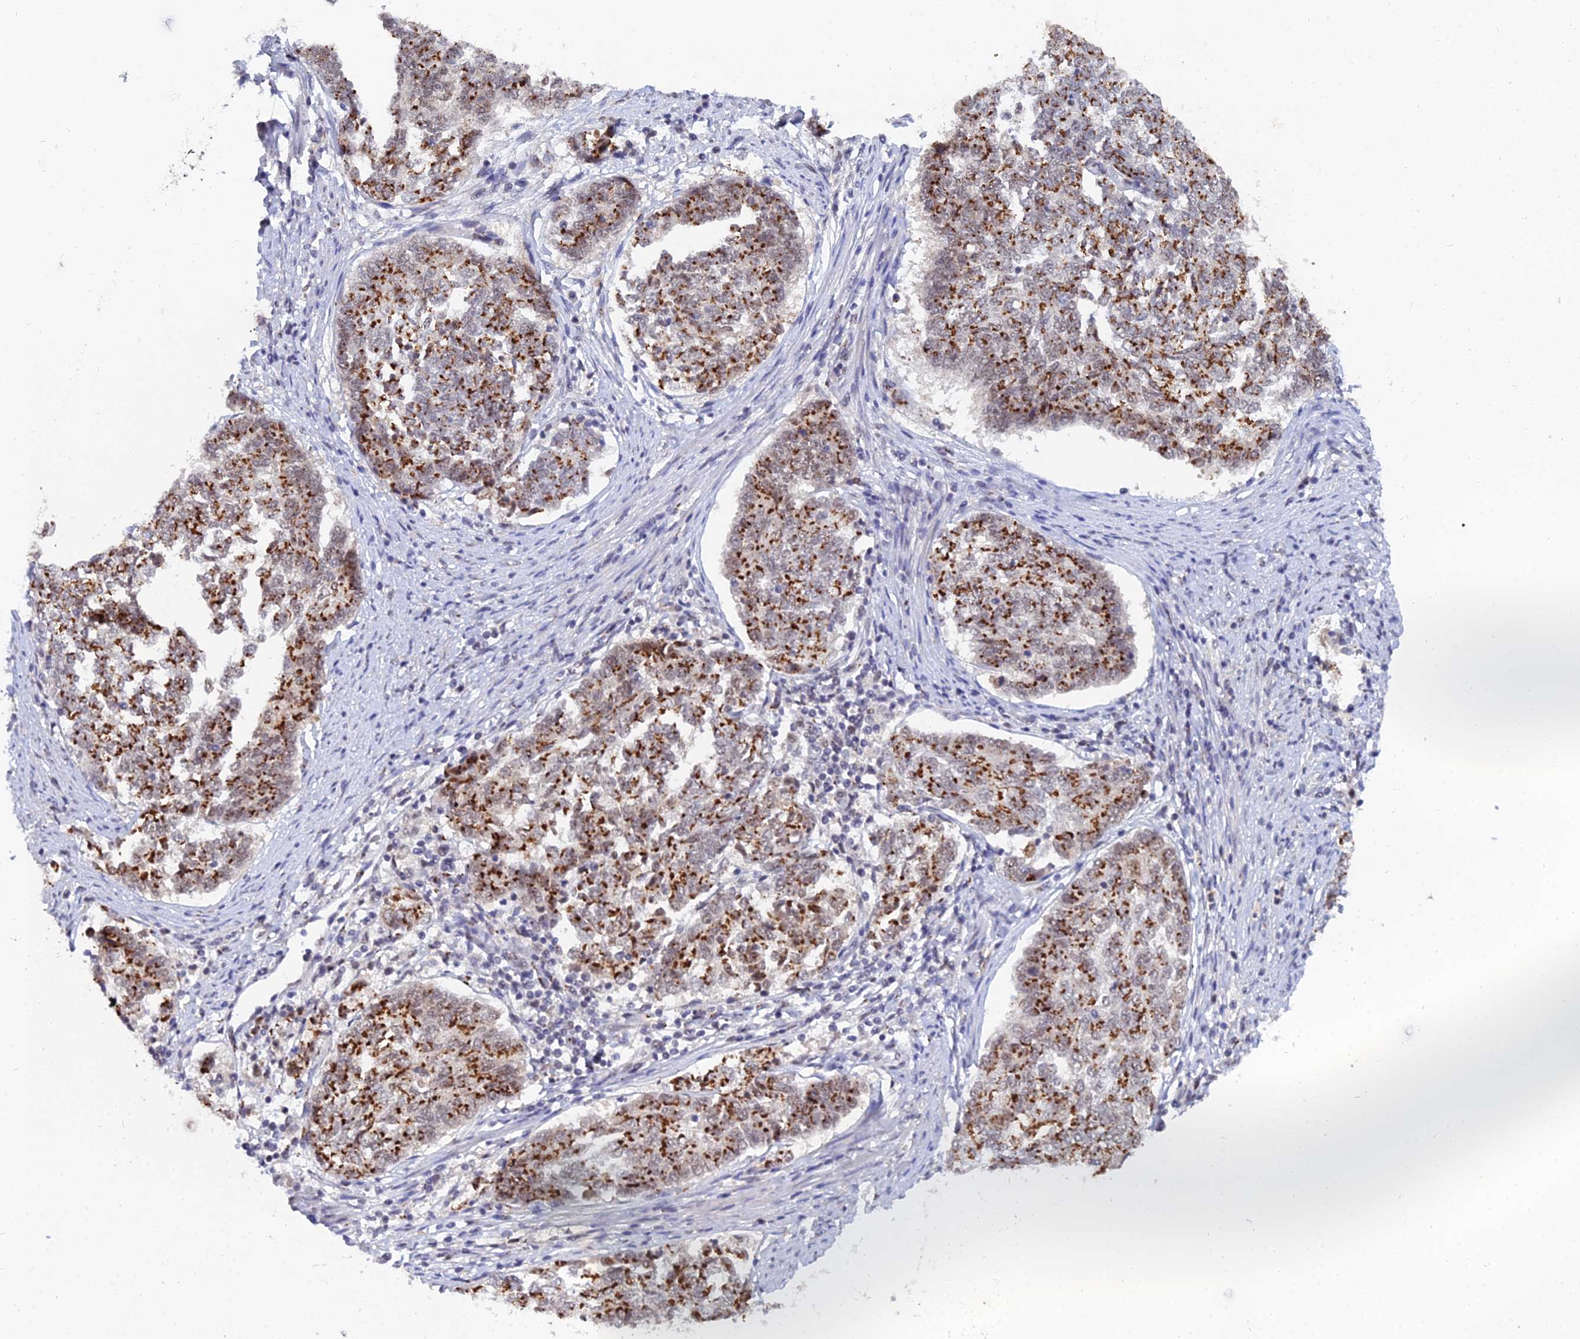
{"staining": {"intensity": "strong", "quantity": ">75%", "location": "cytoplasmic/membranous,nuclear"}, "tissue": "endometrial cancer", "cell_type": "Tumor cells", "image_type": "cancer", "snomed": [{"axis": "morphology", "description": "Adenocarcinoma, NOS"}, {"axis": "topography", "description": "Endometrium"}], "caption": "There is high levels of strong cytoplasmic/membranous and nuclear positivity in tumor cells of endometrial cancer (adenocarcinoma), as demonstrated by immunohistochemical staining (brown color).", "gene": "THOC3", "patient": {"sex": "female", "age": 80}}